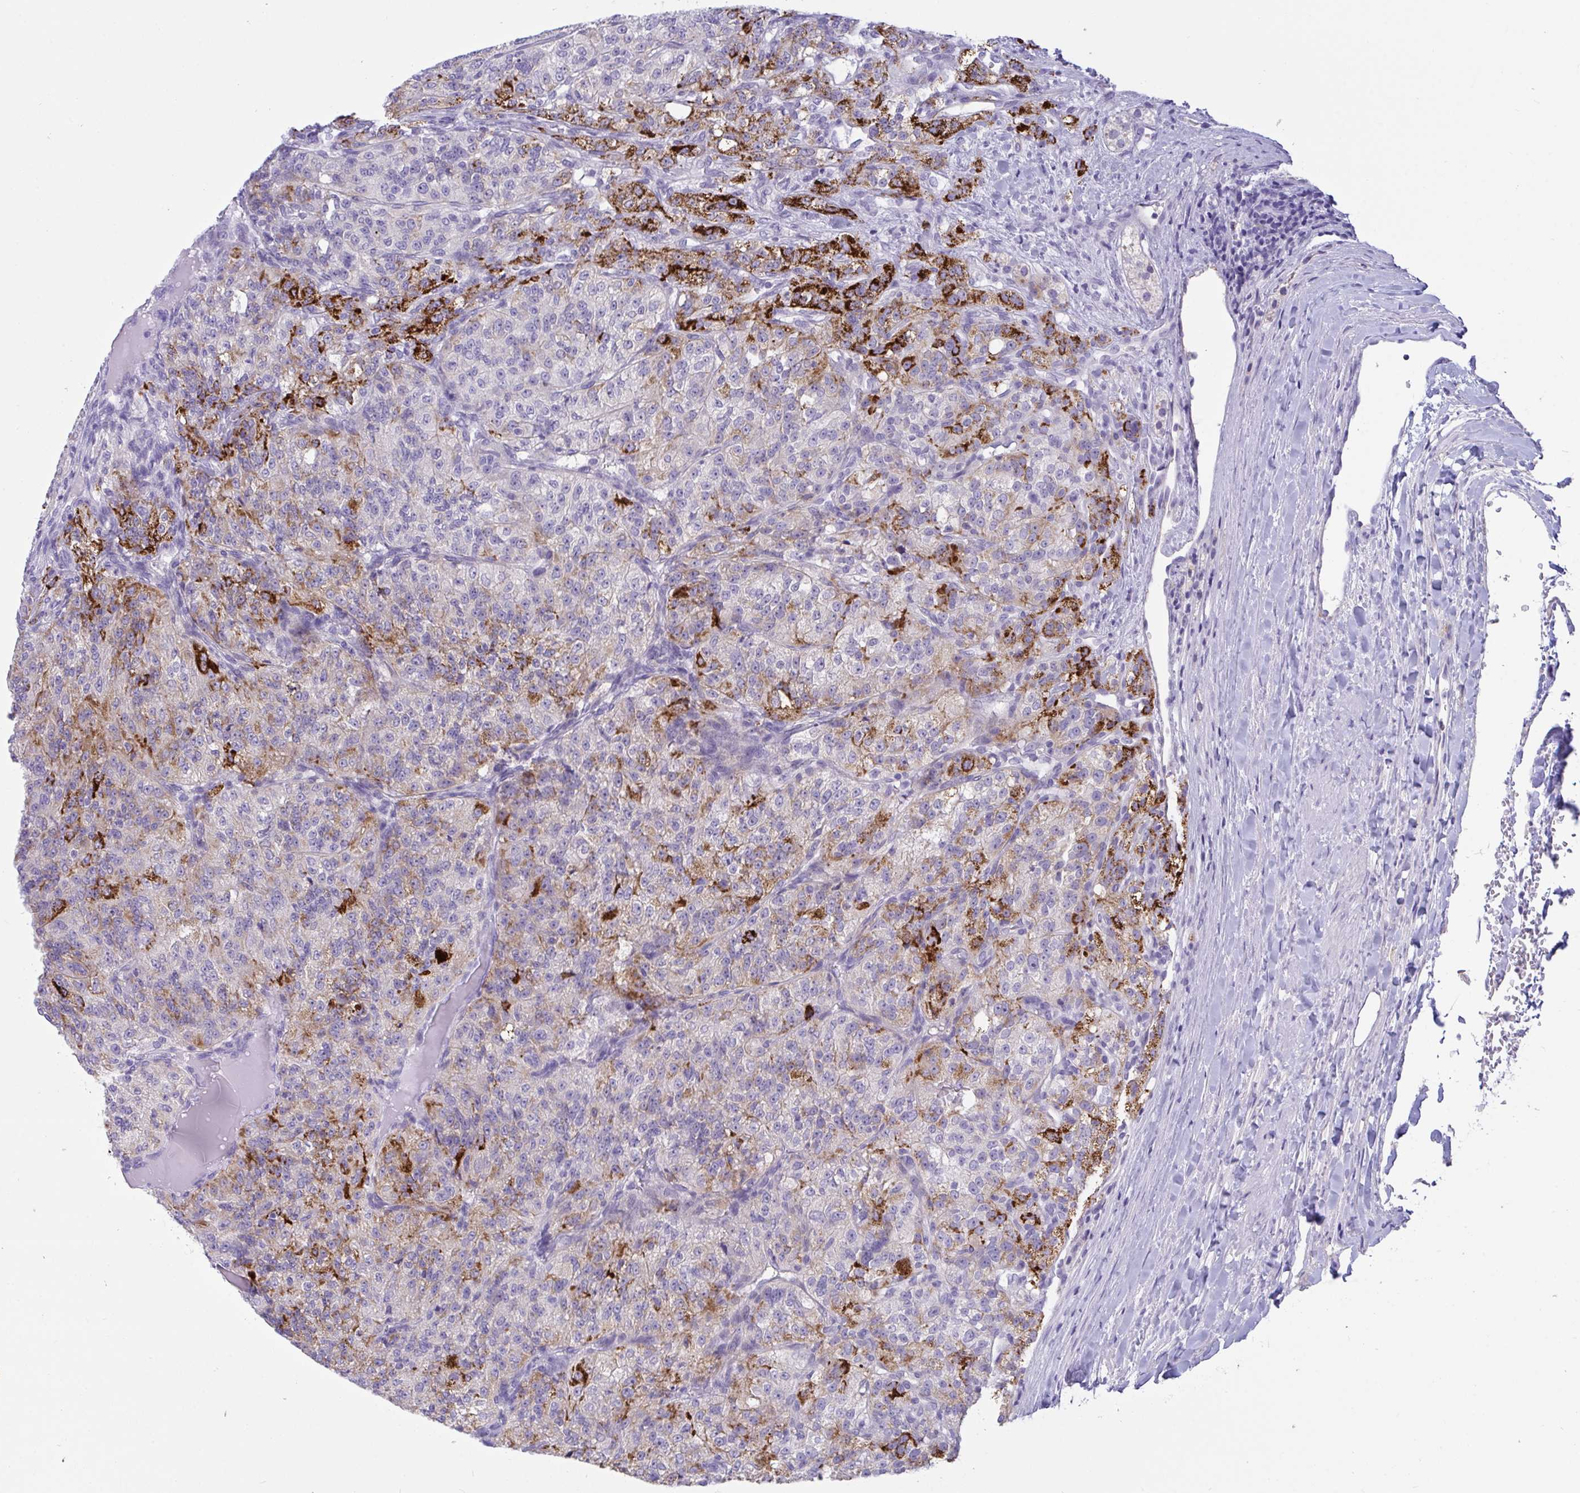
{"staining": {"intensity": "strong", "quantity": "<25%", "location": "cytoplasmic/membranous"}, "tissue": "renal cancer", "cell_type": "Tumor cells", "image_type": "cancer", "snomed": [{"axis": "morphology", "description": "Adenocarcinoma, NOS"}, {"axis": "topography", "description": "Kidney"}], "caption": "DAB immunohistochemical staining of human renal cancer (adenocarcinoma) reveals strong cytoplasmic/membranous protein positivity in approximately <25% of tumor cells. Nuclei are stained in blue.", "gene": "SEMA6B", "patient": {"sex": "female", "age": 63}}